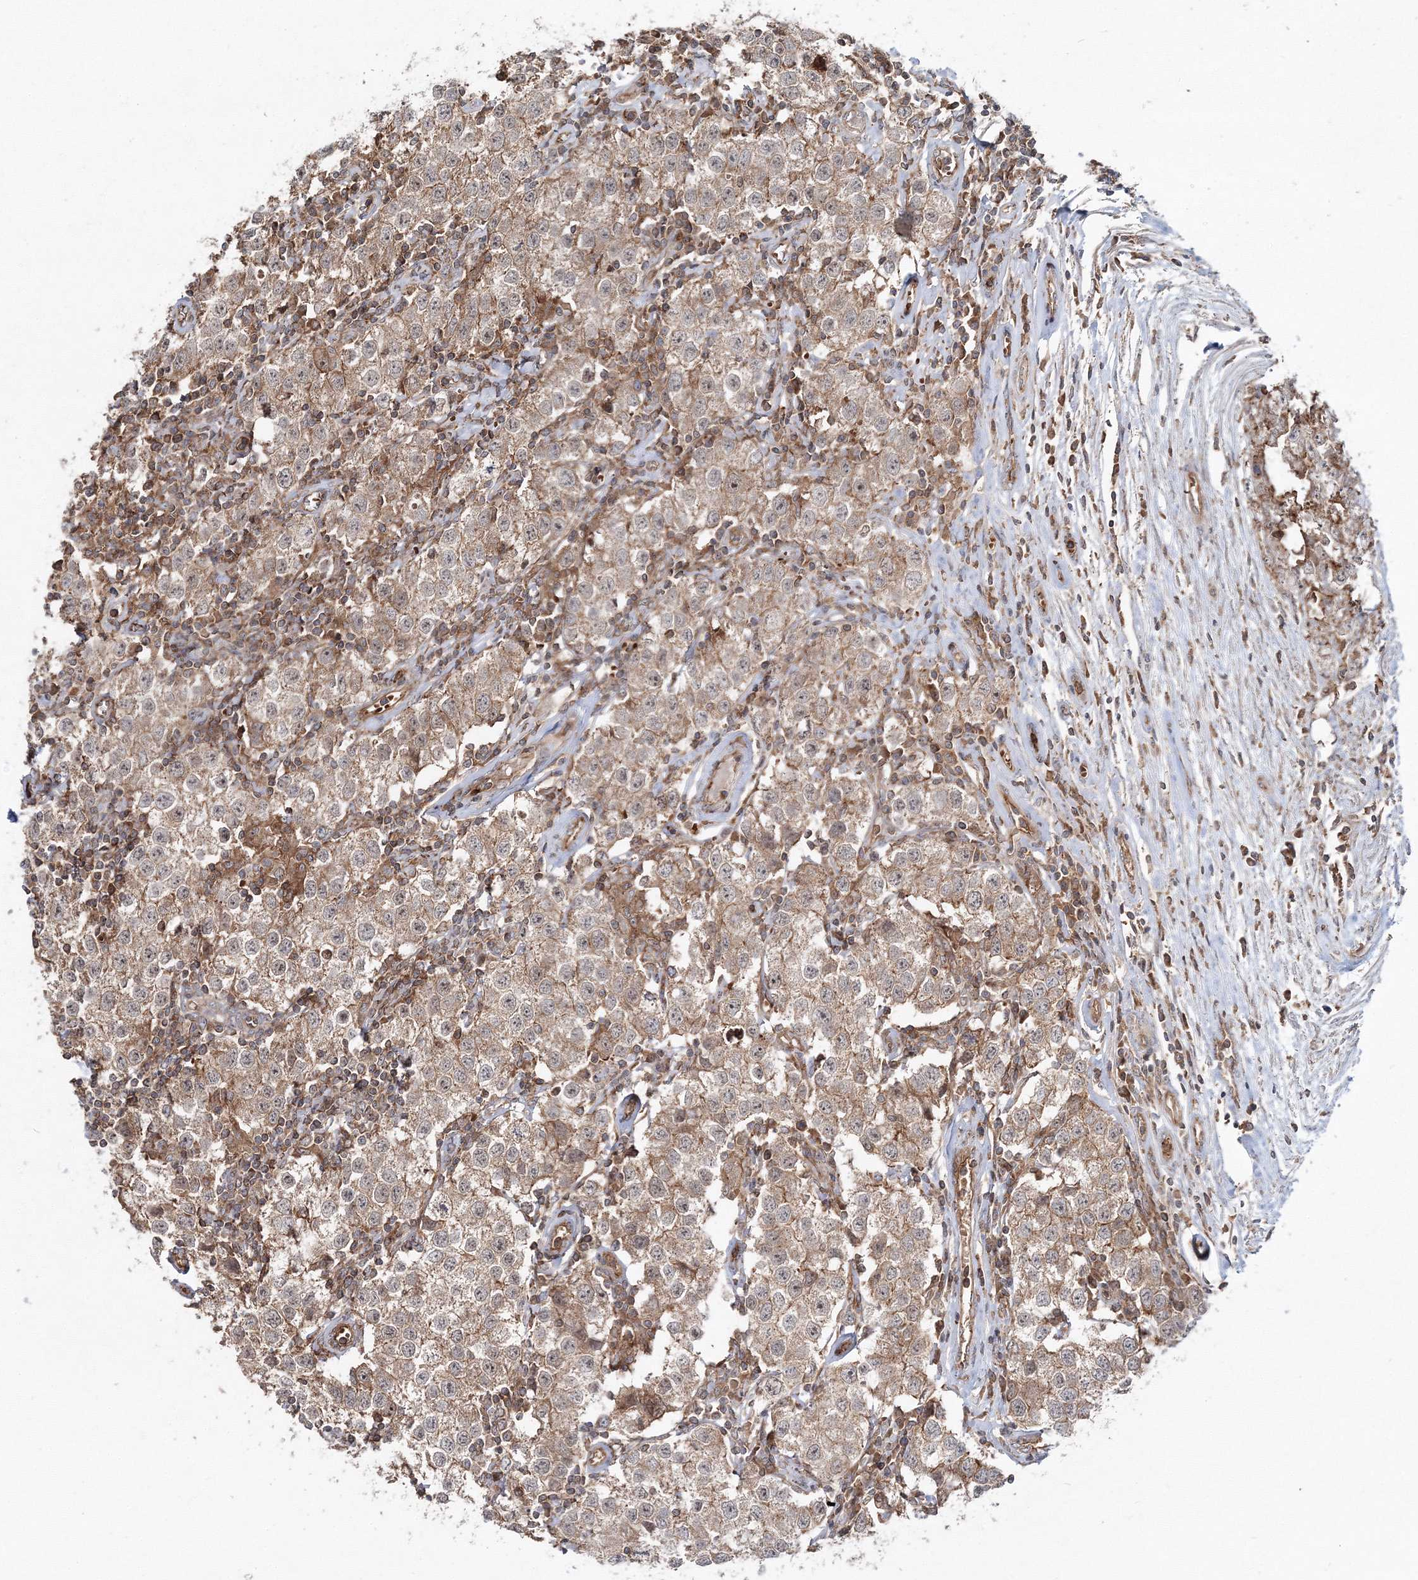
{"staining": {"intensity": "weak", "quantity": ">75%", "location": "cytoplasmic/membranous"}, "tissue": "testis cancer", "cell_type": "Tumor cells", "image_type": "cancer", "snomed": [{"axis": "morphology", "description": "Seminoma, NOS"}, {"axis": "morphology", "description": "Carcinoma, Embryonal, NOS"}, {"axis": "topography", "description": "Testis"}], "caption": "Human testis seminoma stained for a protein (brown) displays weak cytoplasmic/membranous positive positivity in approximately >75% of tumor cells.", "gene": "PCBD2", "patient": {"sex": "male", "age": 43}}